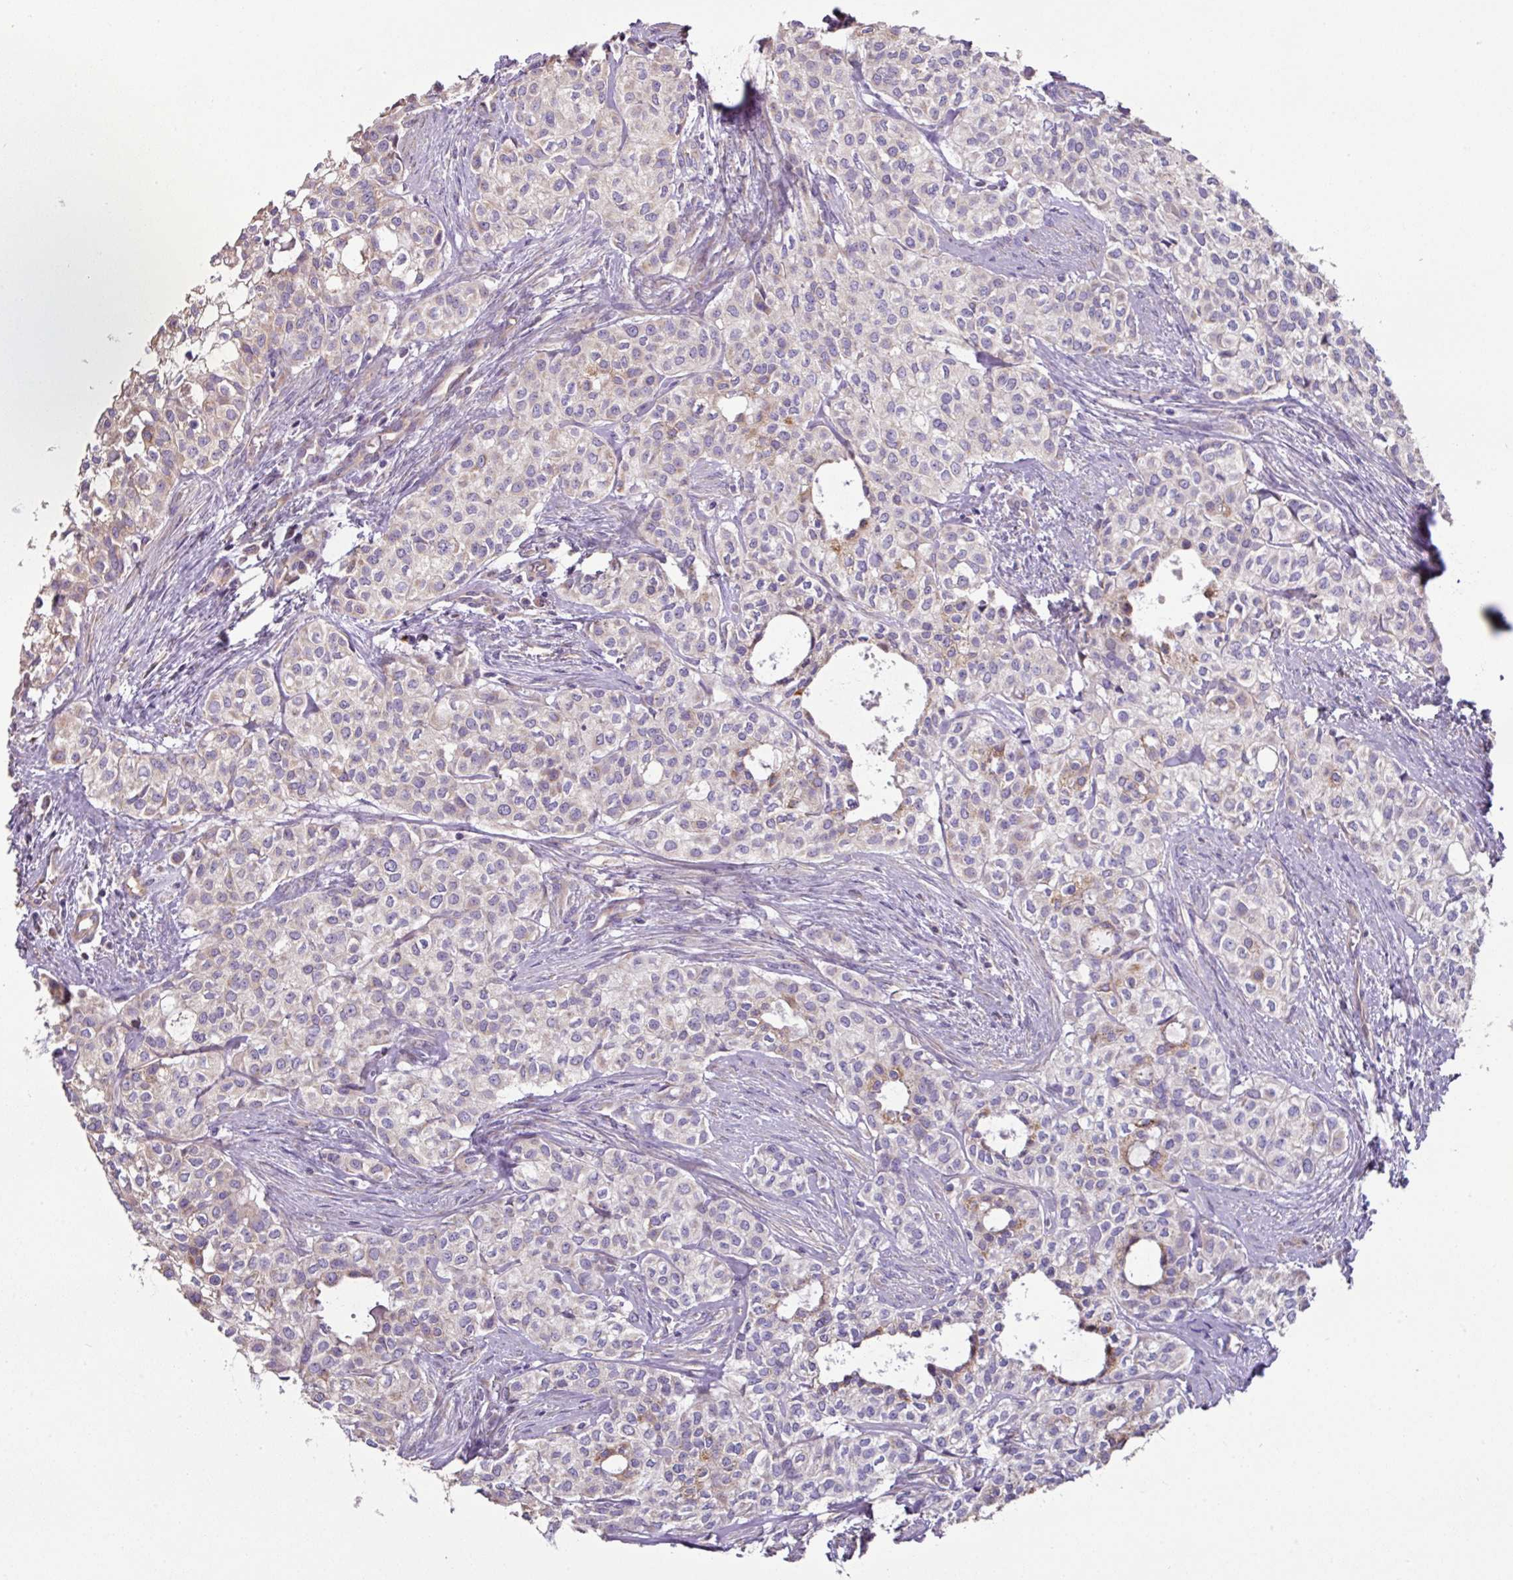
{"staining": {"intensity": "weak", "quantity": "<25%", "location": "cytoplasmic/membranous"}, "tissue": "head and neck cancer", "cell_type": "Tumor cells", "image_type": "cancer", "snomed": [{"axis": "morphology", "description": "Adenocarcinoma, NOS"}, {"axis": "topography", "description": "Head-Neck"}], "caption": "This is a histopathology image of IHC staining of head and neck adenocarcinoma, which shows no positivity in tumor cells.", "gene": "MRRF", "patient": {"sex": "male", "age": 81}}